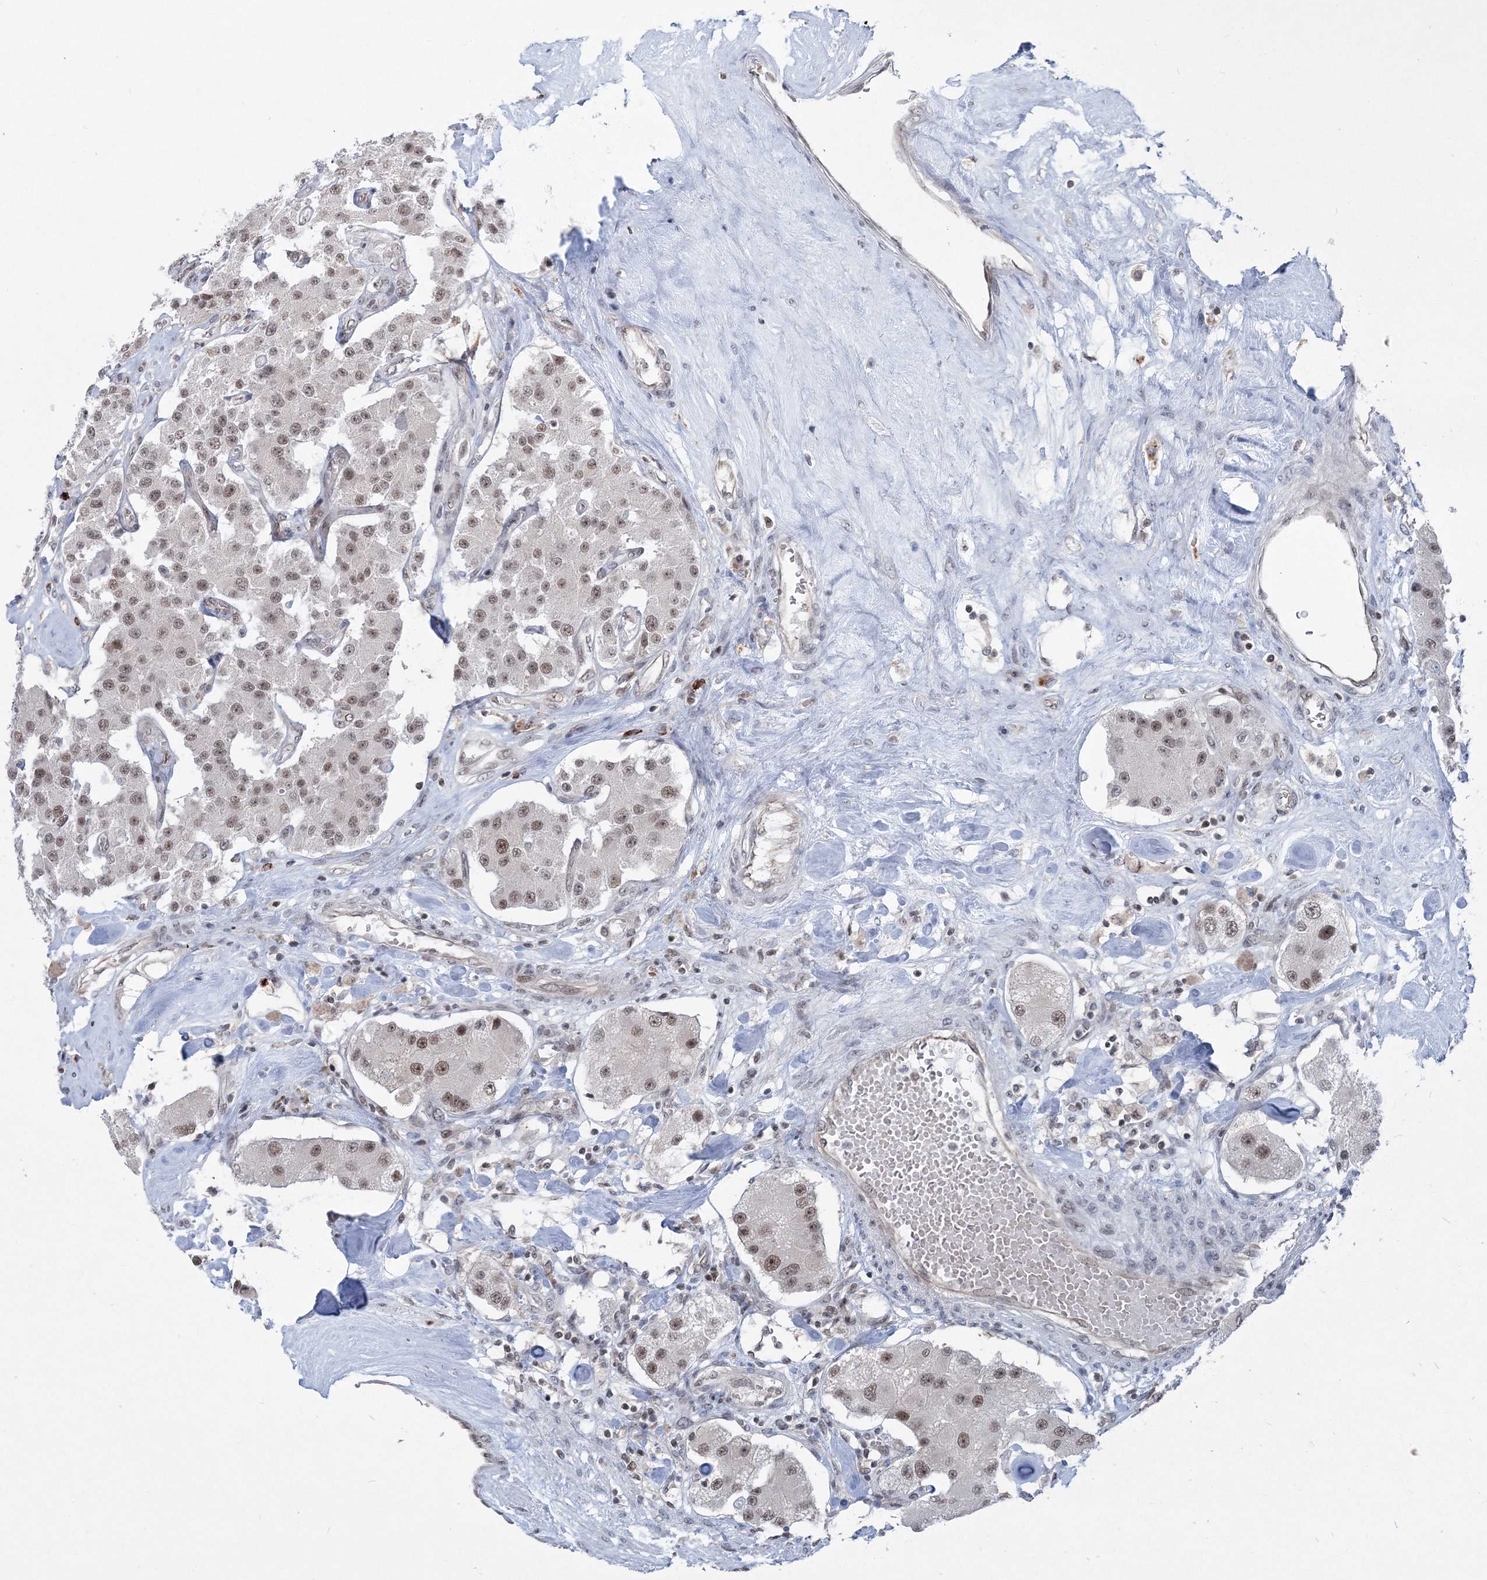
{"staining": {"intensity": "weak", "quantity": ">75%", "location": "nuclear"}, "tissue": "carcinoid", "cell_type": "Tumor cells", "image_type": "cancer", "snomed": [{"axis": "morphology", "description": "Carcinoid, malignant, NOS"}, {"axis": "topography", "description": "Pancreas"}], "caption": "Human malignant carcinoid stained with a protein marker displays weak staining in tumor cells.", "gene": "PDS5A", "patient": {"sex": "male", "age": 41}}